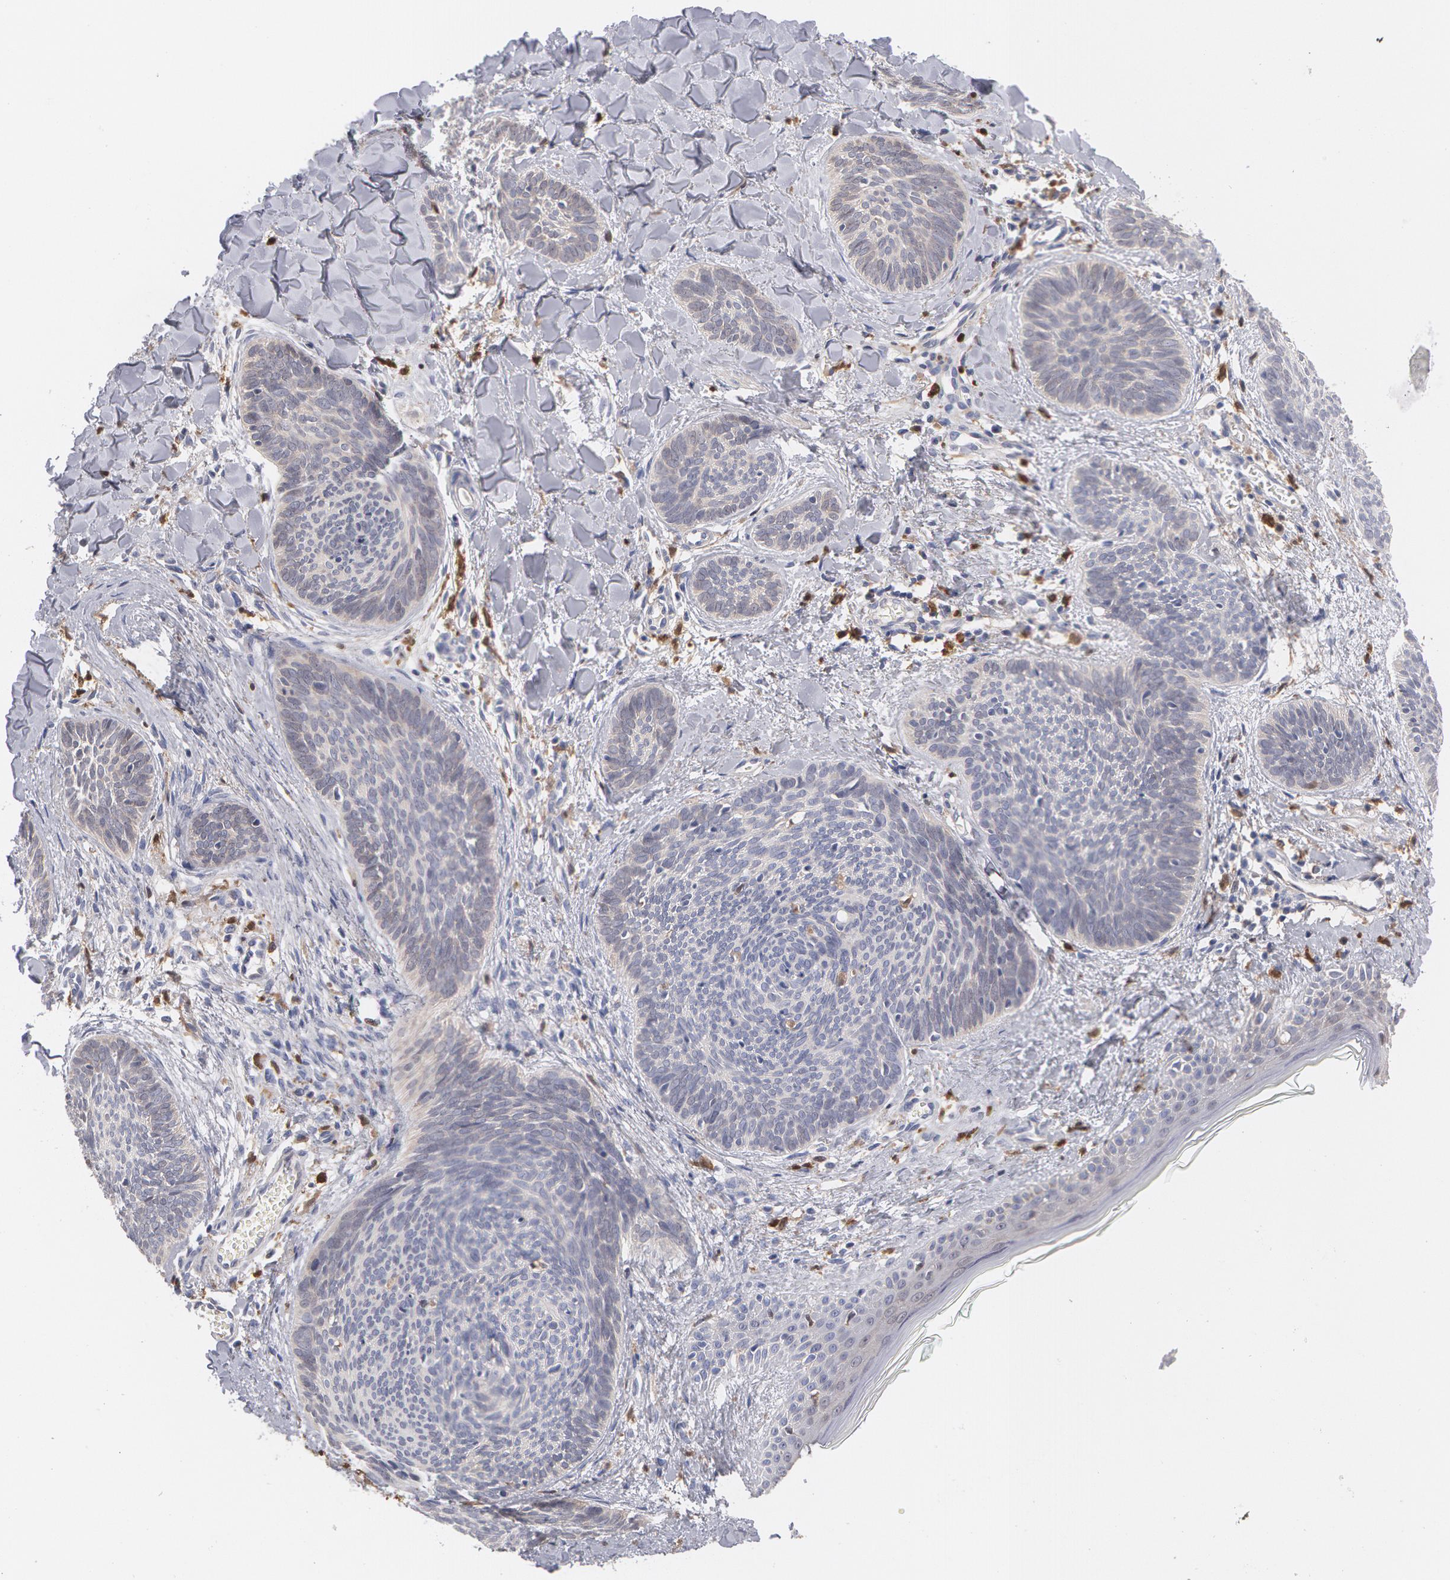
{"staining": {"intensity": "negative", "quantity": "none", "location": "none"}, "tissue": "skin cancer", "cell_type": "Tumor cells", "image_type": "cancer", "snomed": [{"axis": "morphology", "description": "Basal cell carcinoma"}, {"axis": "topography", "description": "Skin"}], "caption": "IHC histopathology image of neoplastic tissue: human skin basal cell carcinoma stained with DAB (3,3'-diaminobenzidine) displays no significant protein staining in tumor cells.", "gene": "SYK", "patient": {"sex": "female", "age": 81}}